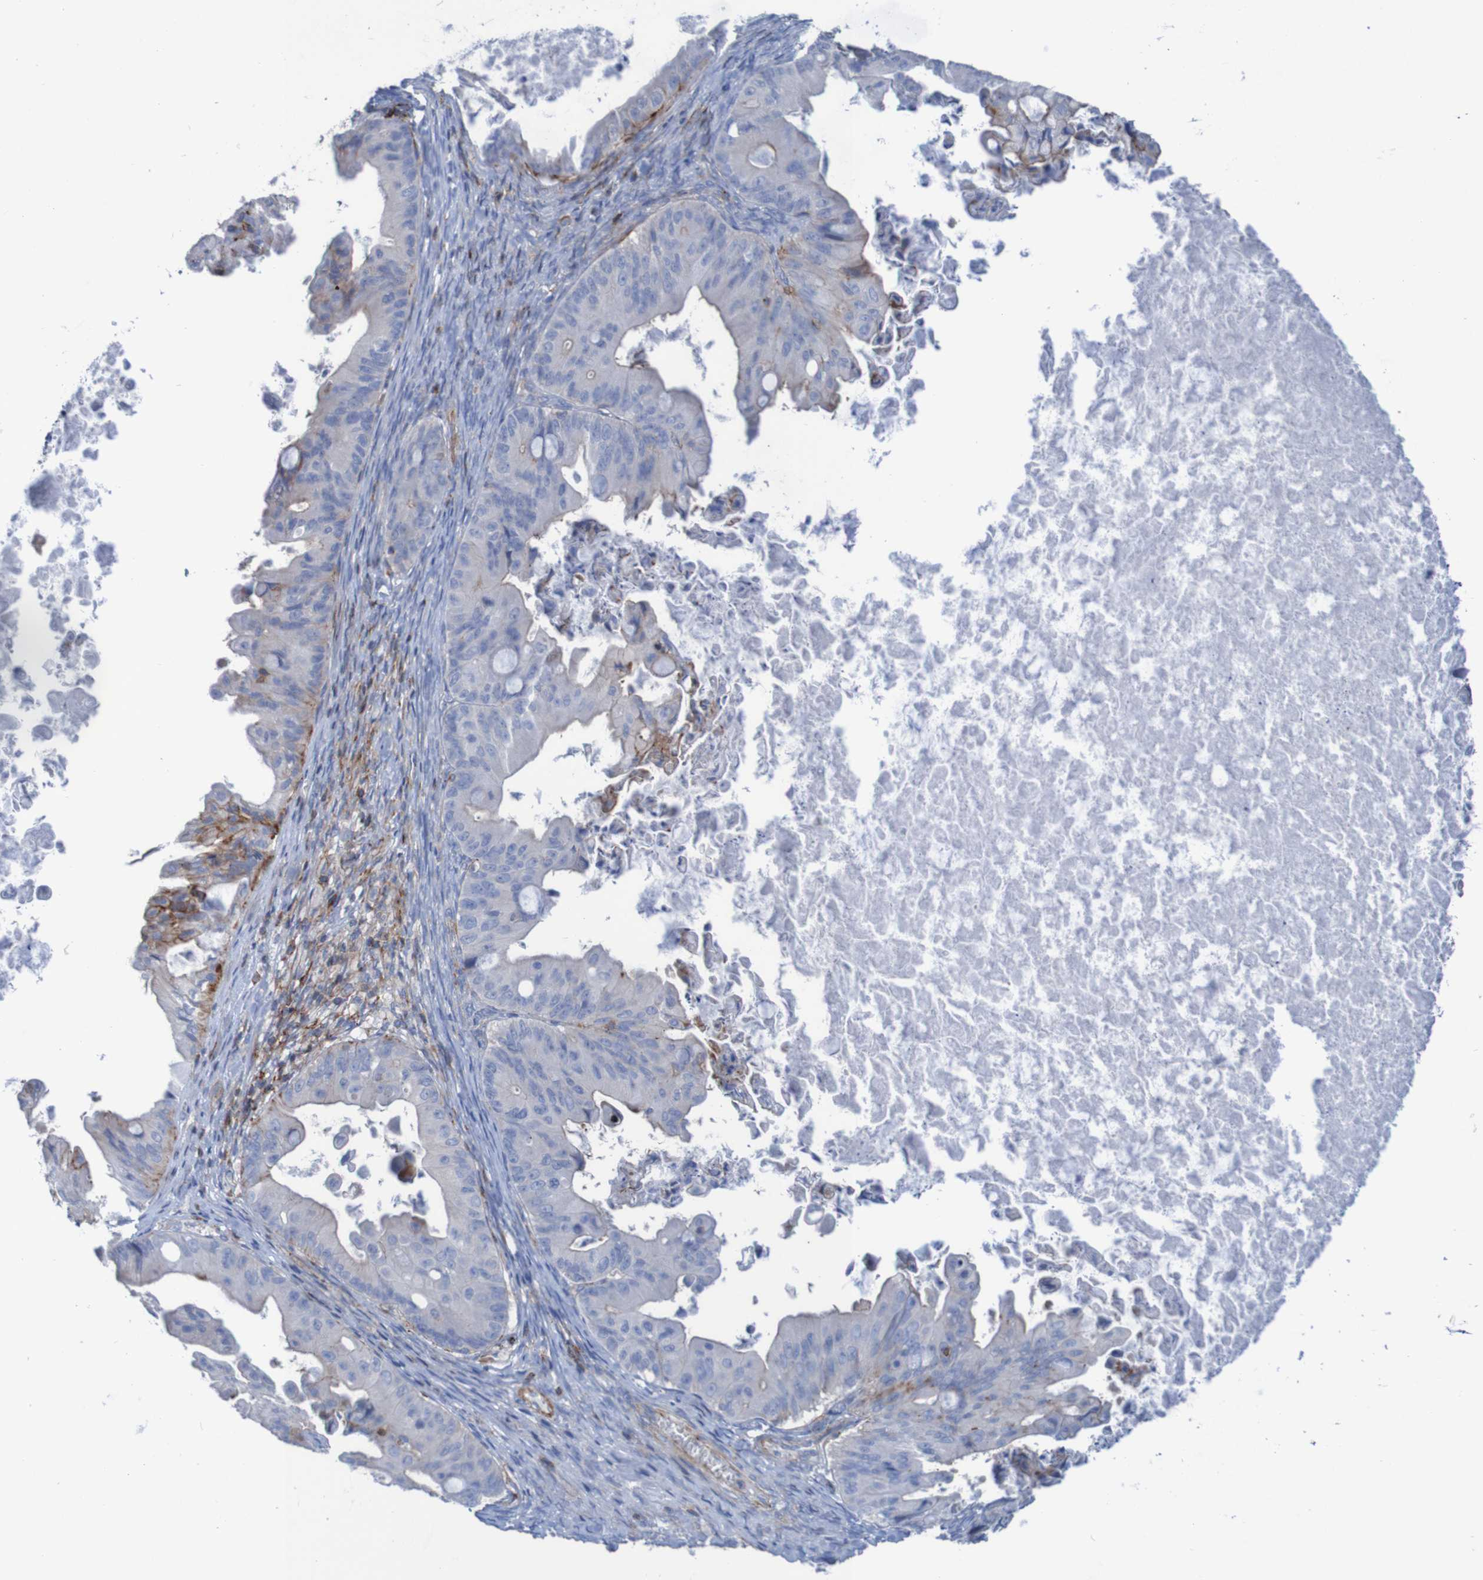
{"staining": {"intensity": "strong", "quantity": "<25%", "location": "cytoplasmic/membranous"}, "tissue": "ovarian cancer", "cell_type": "Tumor cells", "image_type": "cancer", "snomed": [{"axis": "morphology", "description": "Cystadenocarcinoma, mucinous, NOS"}, {"axis": "topography", "description": "Ovary"}], "caption": "Protein expression analysis of ovarian cancer (mucinous cystadenocarcinoma) reveals strong cytoplasmic/membranous positivity in about <25% of tumor cells. (brown staining indicates protein expression, while blue staining denotes nuclei).", "gene": "RNF182", "patient": {"sex": "female", "age": 37}}